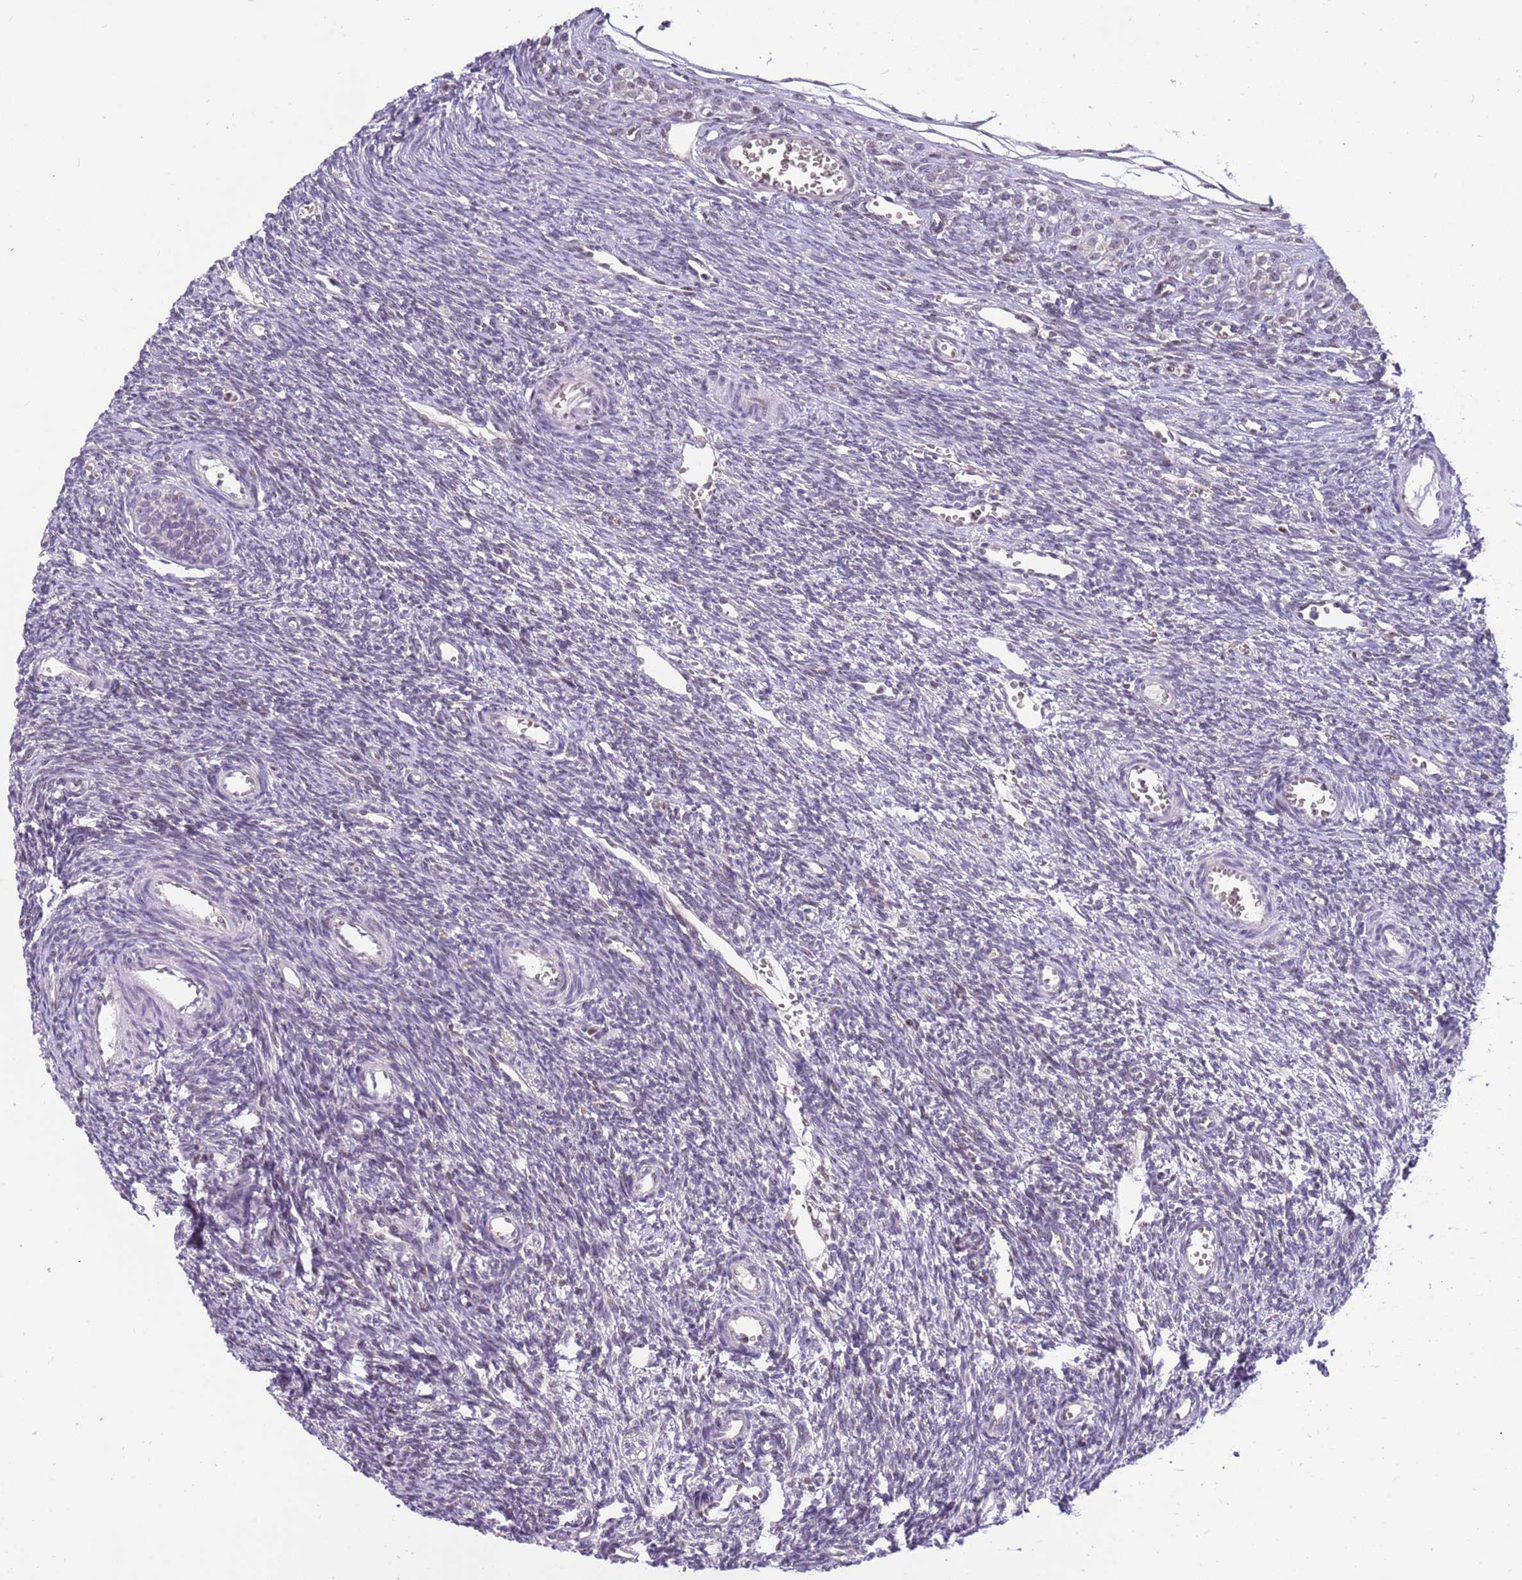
{"staining": {"intensity": "negative", "quantity": "none", "location": "none"}, "tissue": "ovary", "cell_type": "Ovarian stroma cells", "image_type": "normal", "snomed": [{"axis": "morphology", "description": "Normal tissue, NOS"}, {"axis": "topography", "description": "Ovary"}], "caption": "Immunohistochemistry photomicrograph of normal ovary: ovary stained with DAB (3,3'-diaminobenzidine) exhibits no significant protein expression in ovarian stroma cells. (DAB (3,3'-diaminobenzidine) immunohistochemistry with hematoxylin counter stain).", "gene": "ARHGEF35", "patient": {"sex": "female", "age": 39}}